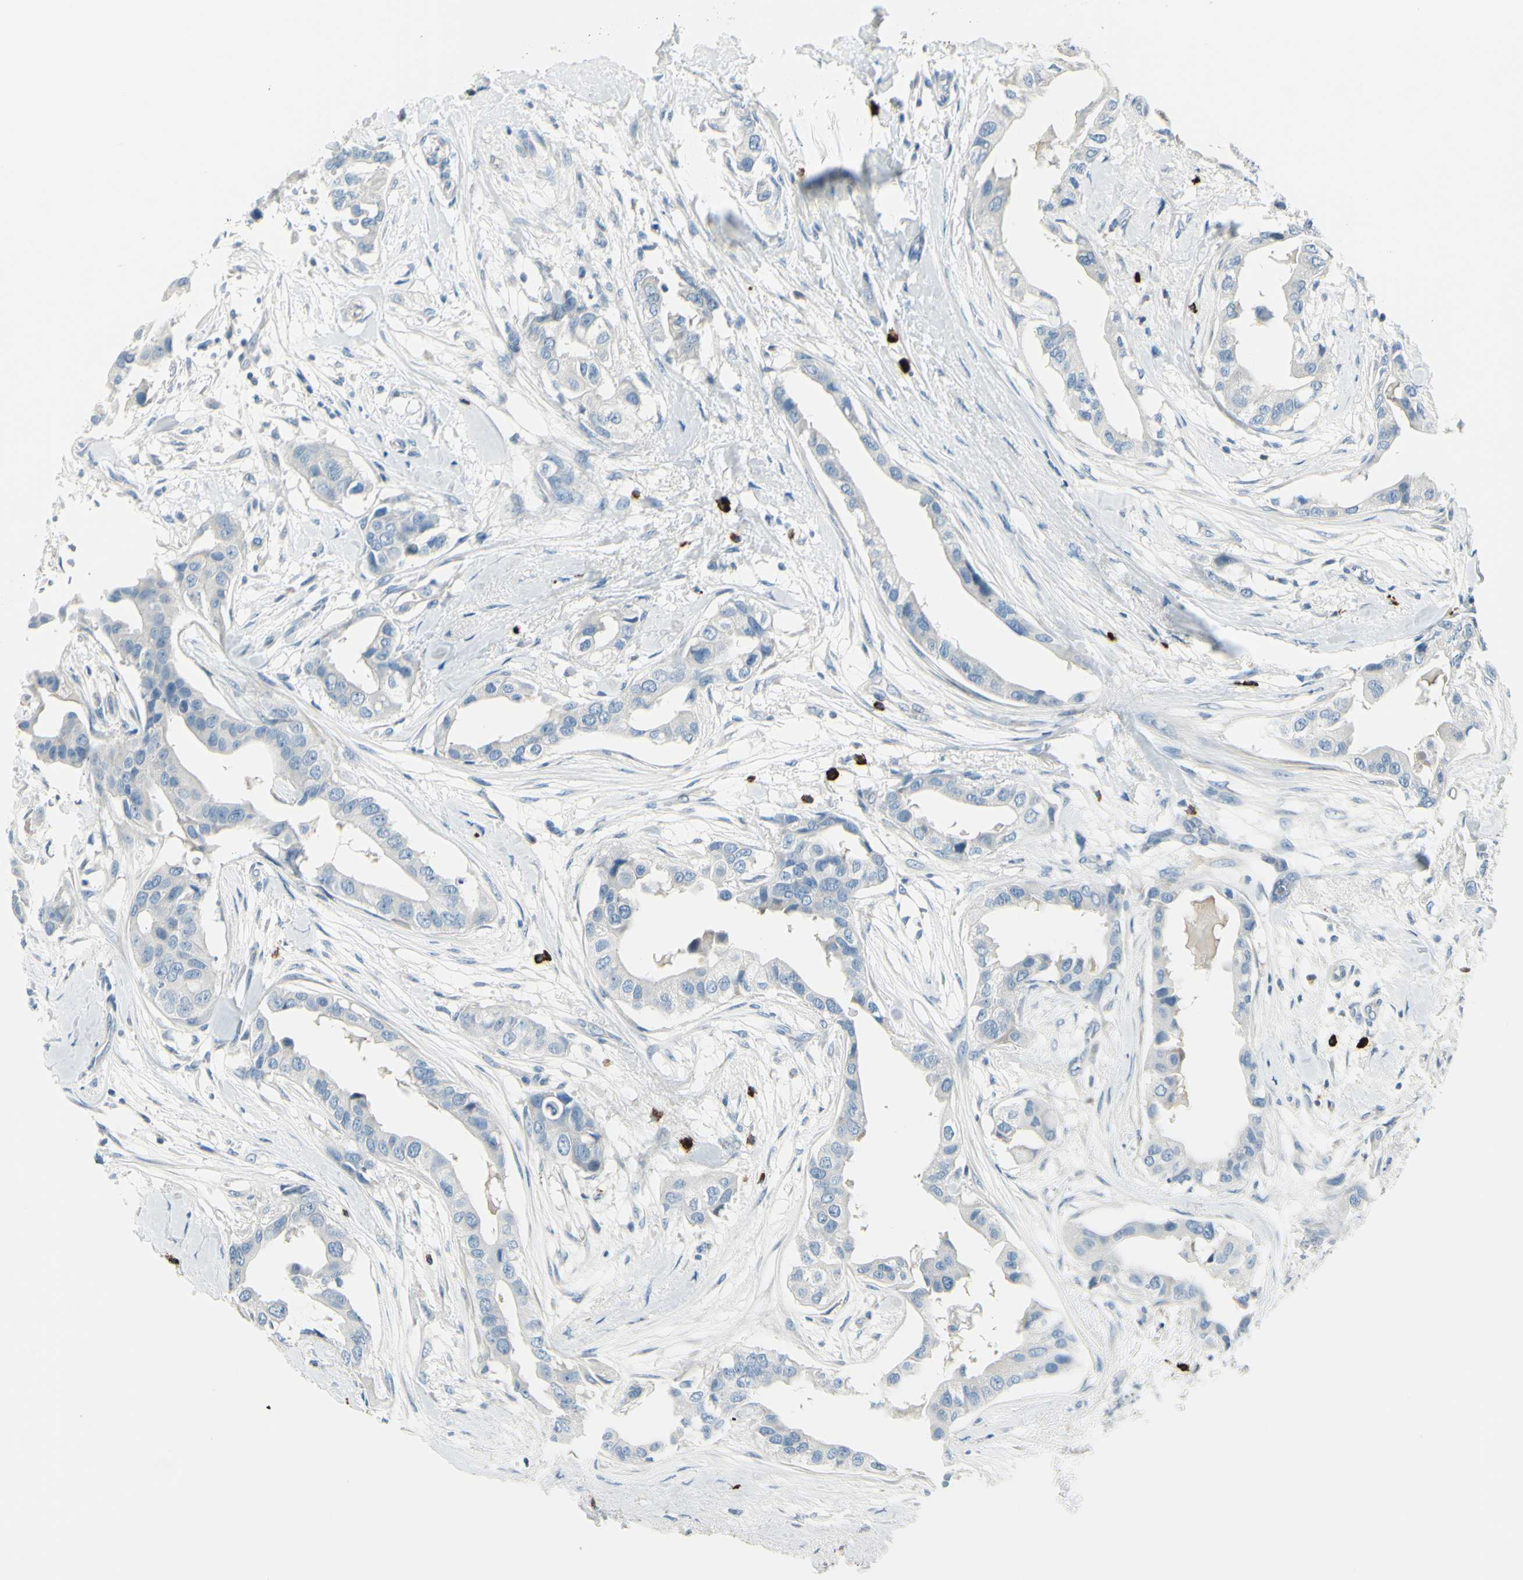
{"staining": {"intensity": "negative", "quantity": "none", "location": "none"}, "tissue": "breast cancer", "cell_type": "Tumor cells", "image_type": "cancer", "snomed": [{"axis": "morphology", "description": "Duct carcinoma"}, {"axis": "topography", "description": "Breast"}], "caption": "IHC histopathology image of human breast intraductal carcinoma stained for a protein (brown), which exhibits no staining in tumor cells.", "gene": "DLG4", "patient": {"sex": "female", "age": 40}}